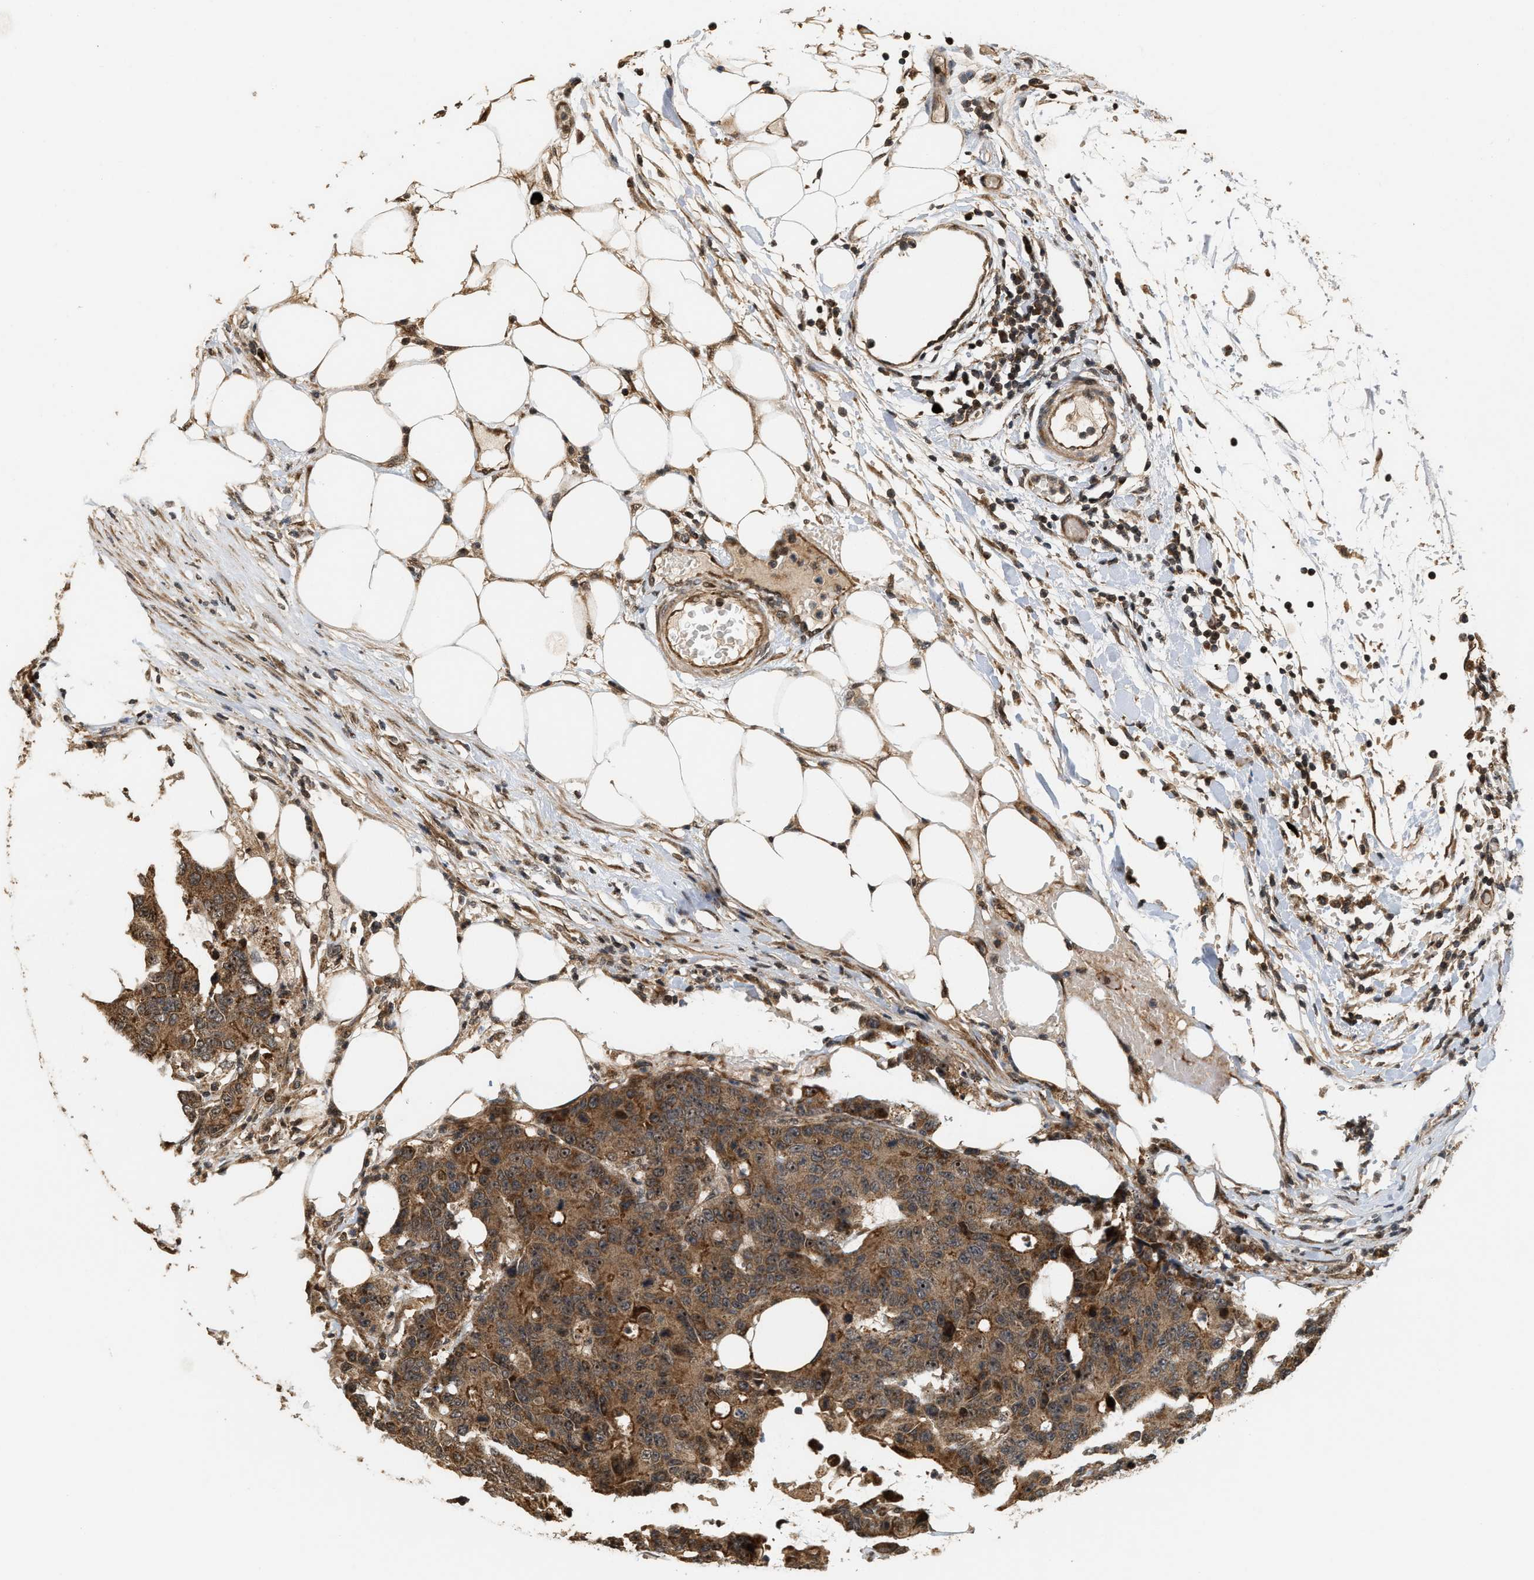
{"staining": {"intensity": "moderate", "quantity": ">75%", "location": "cytoplasmic/membranous,nuclear"}, "tissue": "colorectal cancer", "cell_type": "Tumor cells", "image_type": "cancer", "snomed": [{"axis": "morphology", "description": "Adenocarcinoma, NOS"}, {"axis": "topography", "description": "Colon"}], "caption": "A photomicrograph showing moderate cytoplasmic/membranous and nuclear expression in approximately >75% of tumor cells in adenocarcinoma (colorectal), as visualized by brown immunohistochemical staining.", "gene": "ELP2", "patient": {"sex": "female", "age": 86}}